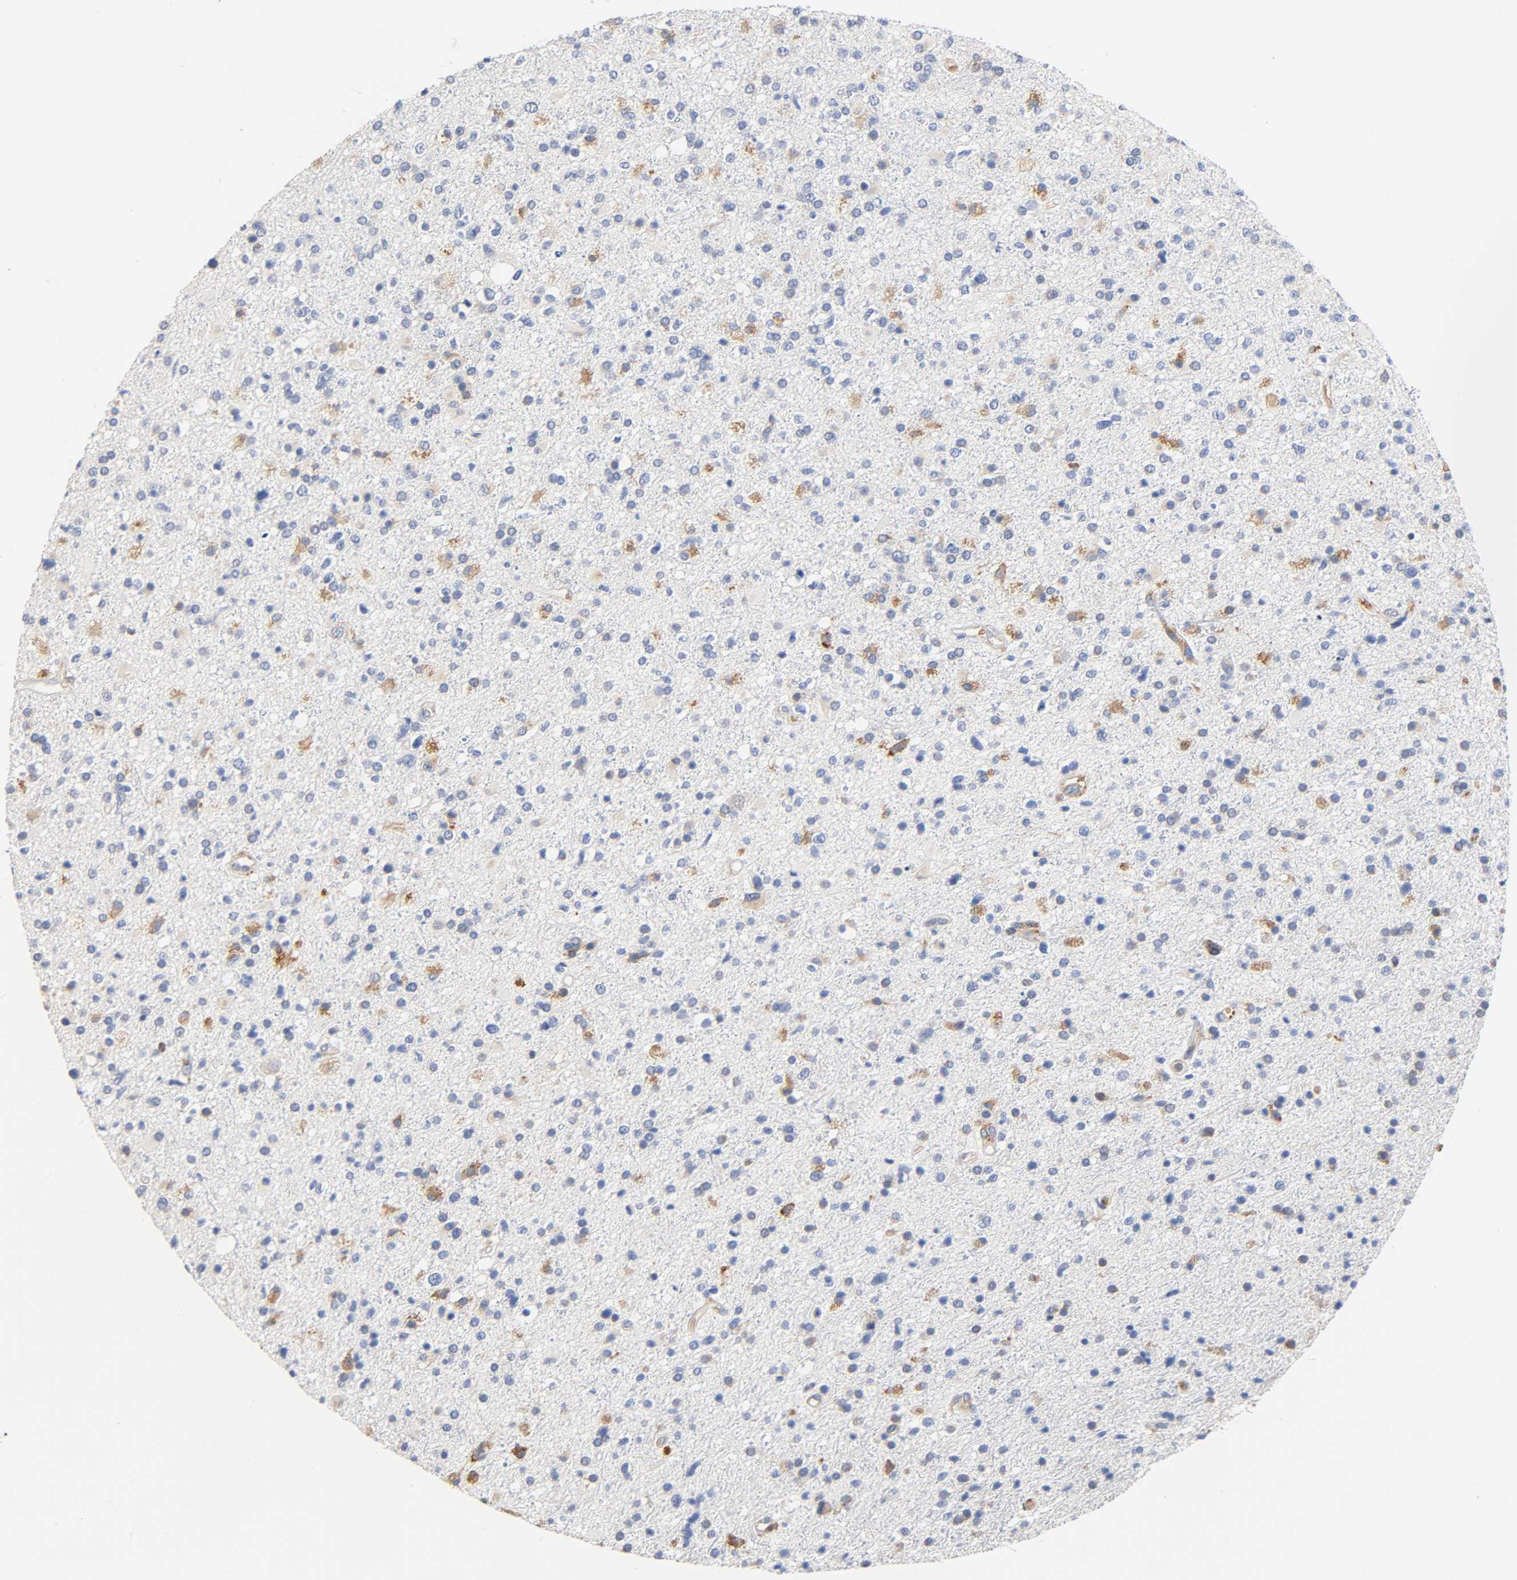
{"staining": {"intensity": "weak", "quantity": "<25%", "location": "cytoplasmic/membranous"}, "tissue": "glioma", "cell_type": "Tumor cells", "image_type": "cancer", "snomed": [{"axis": "morphology", "description": "Glioma, malignant, High grade"}, {"axis": "topography", "description": "Brain"}], "caption": "This is an immunohistochemistry photomicrograph of glioma. There is no expression in tumor cells.", "gene": "UCKL1", "patient": {"sex": "male", "age": 33}}